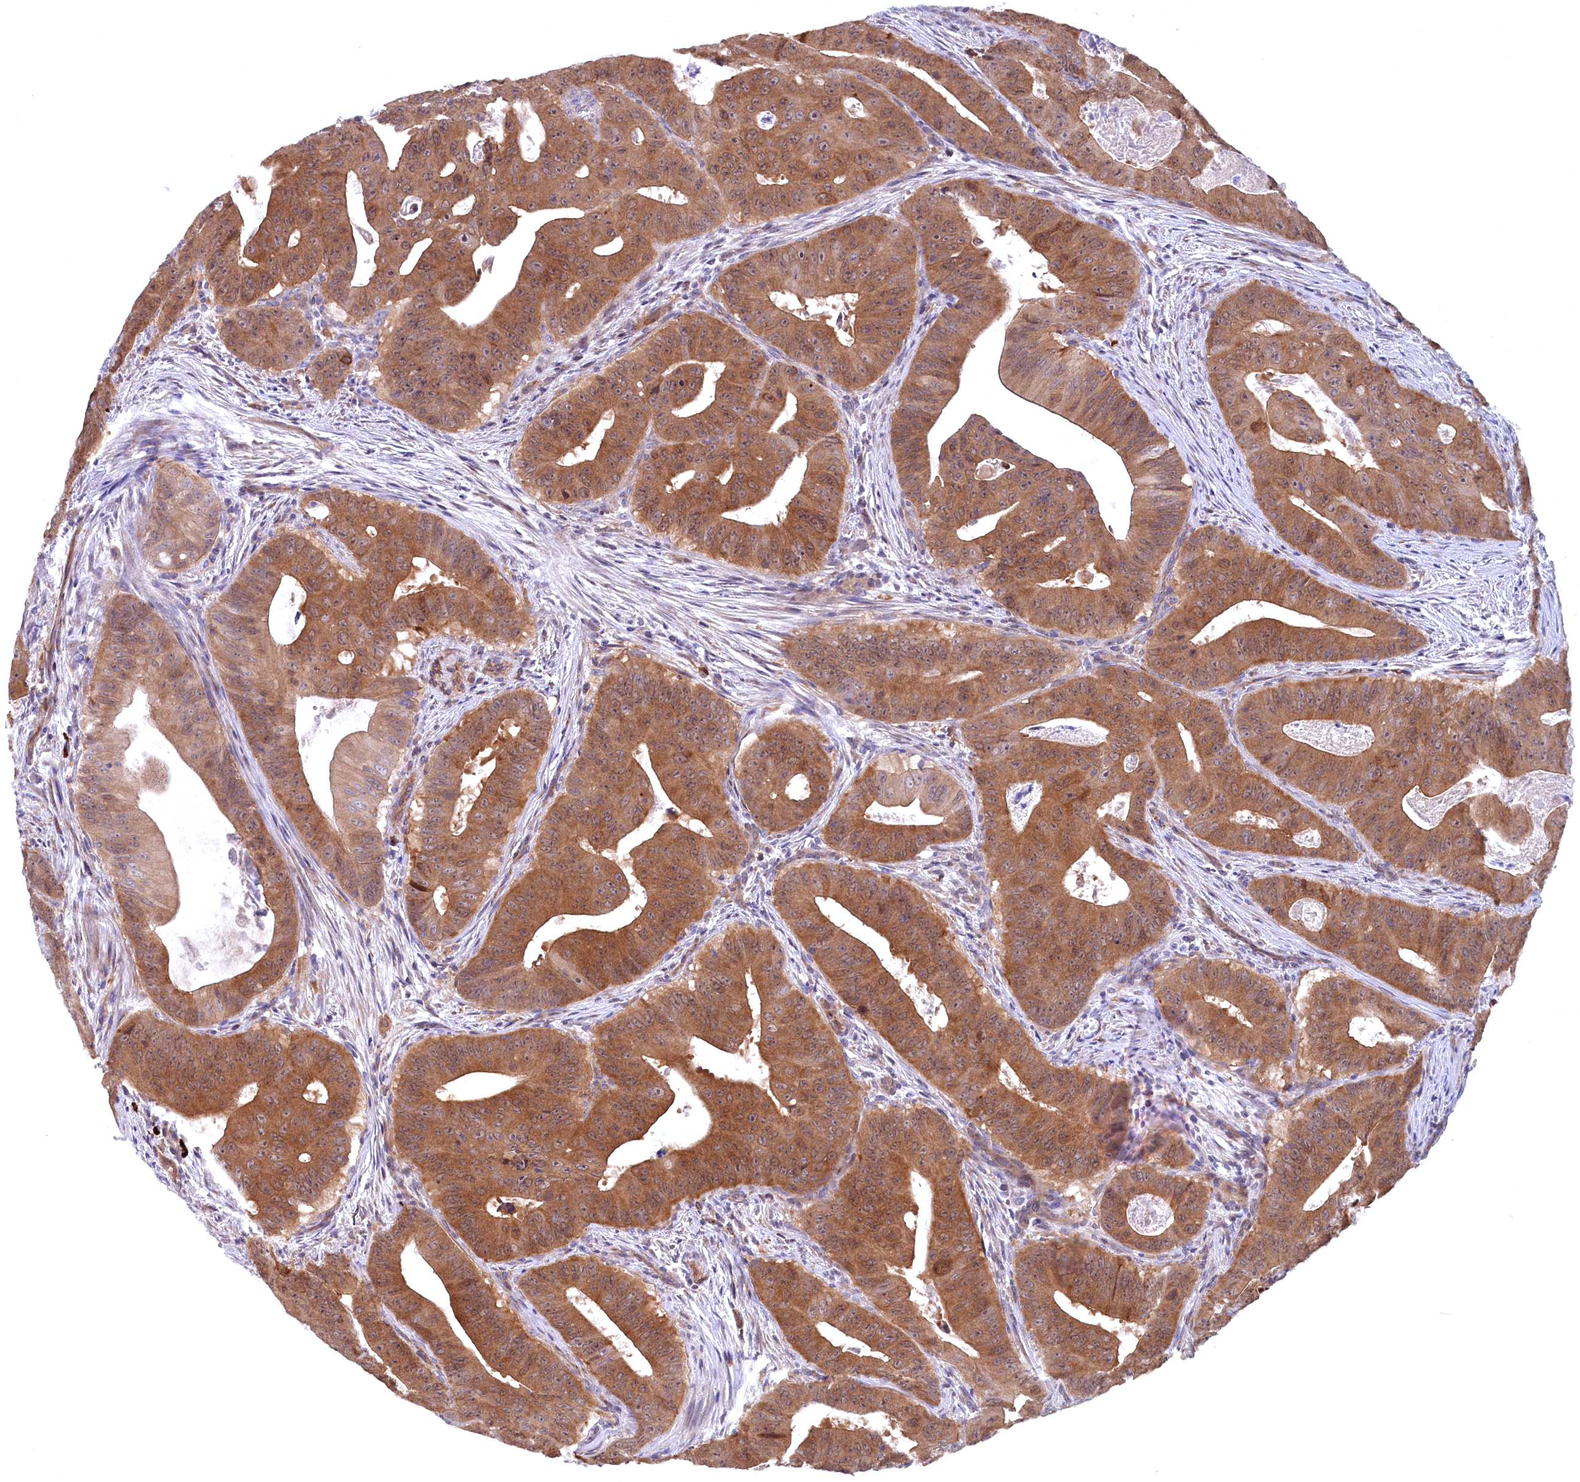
{"staining": {"intensity": "moderate", "quantity": ">75%", "location": "cytoplasmic/membranous"}, "tissue": "colorectal cancer", "cell_type": "Tumor cells", "image_type": "cancer", "snomed": [{"axis": "morphology", "description": "Adenocarcinoma, NOS"}, {"axis": "topography", "description": "Rectum"}], "caption": "Immunohistochemical staining of colorectal adenocarcinoma displays medium levels of moderate cytoplasmic/membranous protein staining in about >75% of tumor cells.", "gene": "JPT2", "patient": {"sex": "female", "age": 75}}